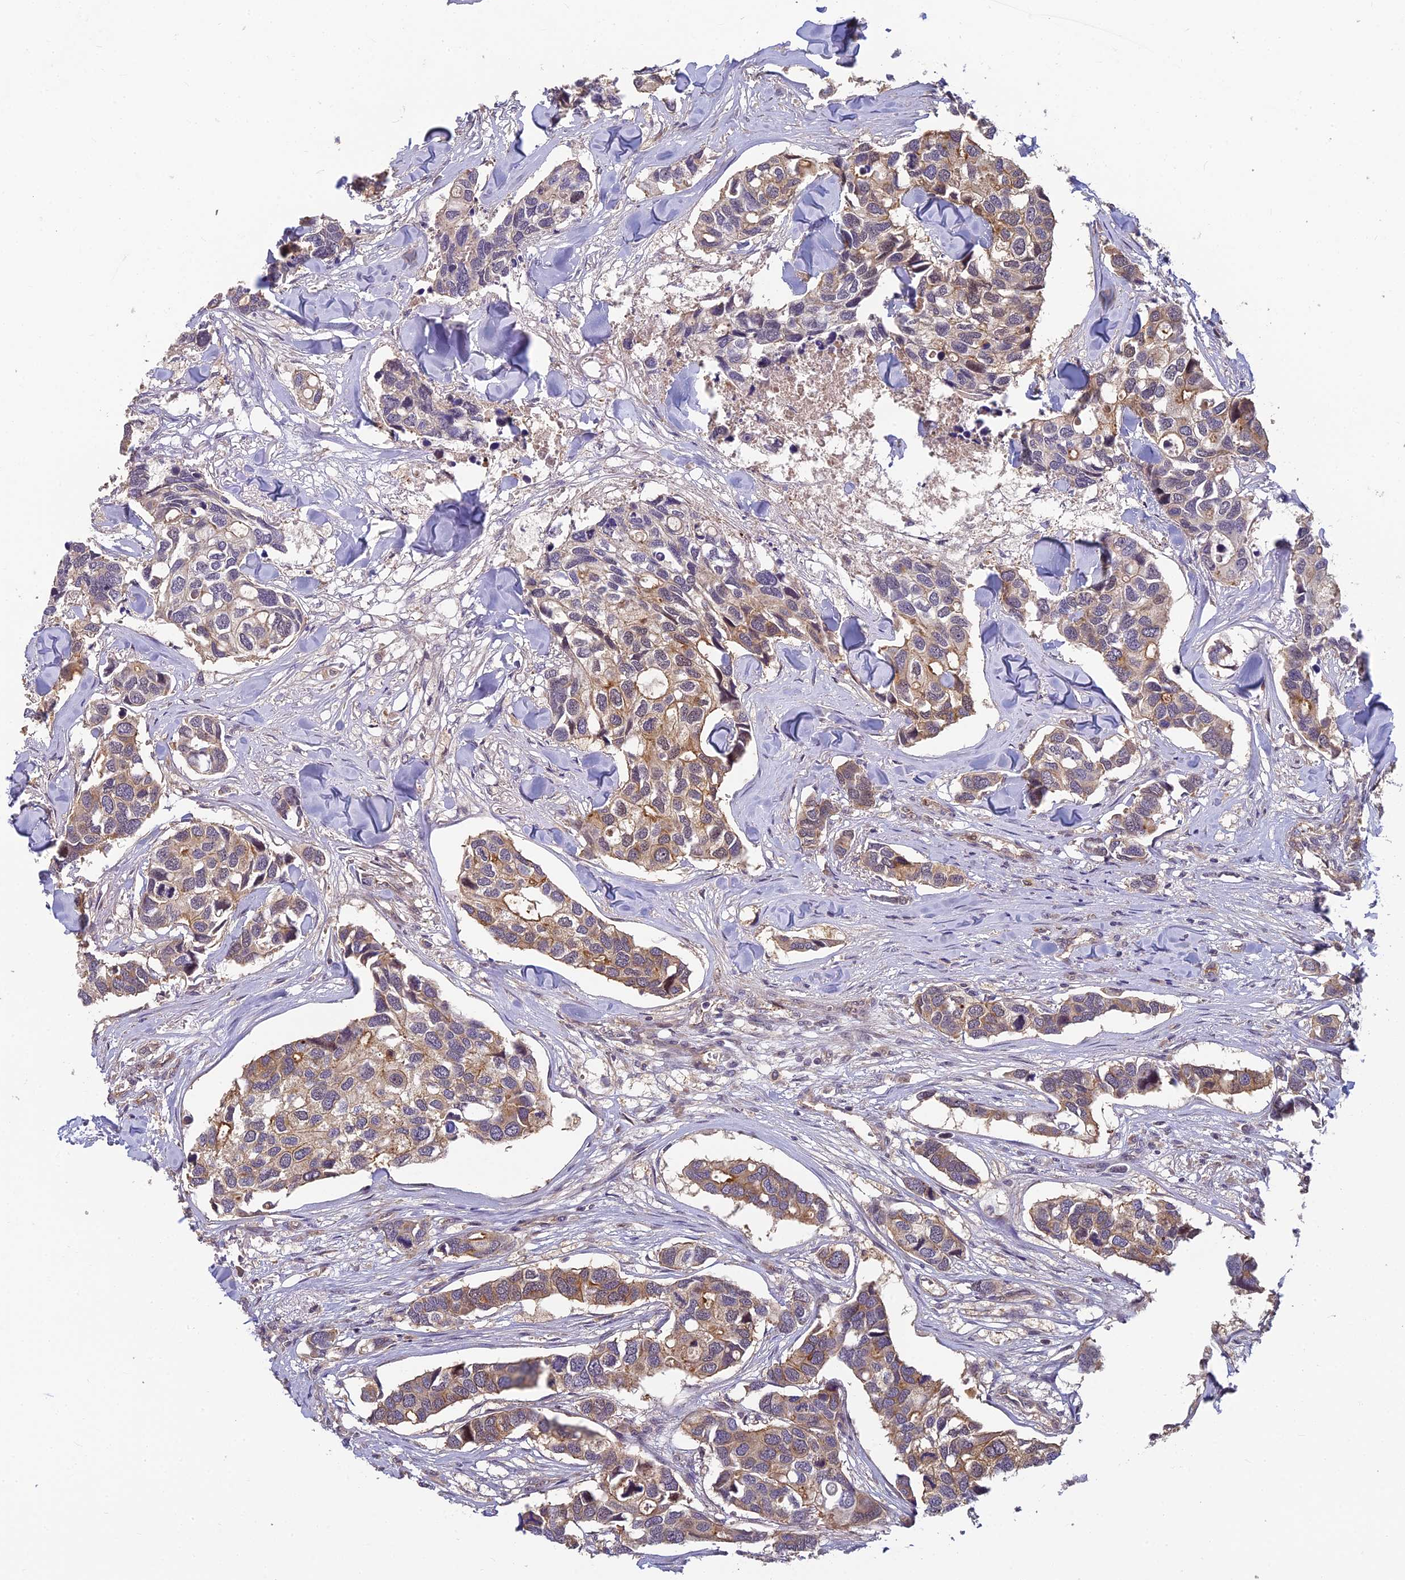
{"staining": {"intensity": "moderate", "quantity": ">75%", "location": "cytoplasmic/membranous"}, "tissue": "breast cancer", "cell_type": "Tumor cells", "image_type": "cancer", "snomed": [{"axis": "morphology", "description": "Duct carcinoma"}, {"axis": "topography", "description": "Breast"}], "caption": "Intraductal carcinoma (breast) stained with a protein marker demonstrates moderate staining in tumor cells.", "gene": "PIKFYVE", "patient": {"sex": "female", "age": 83}}